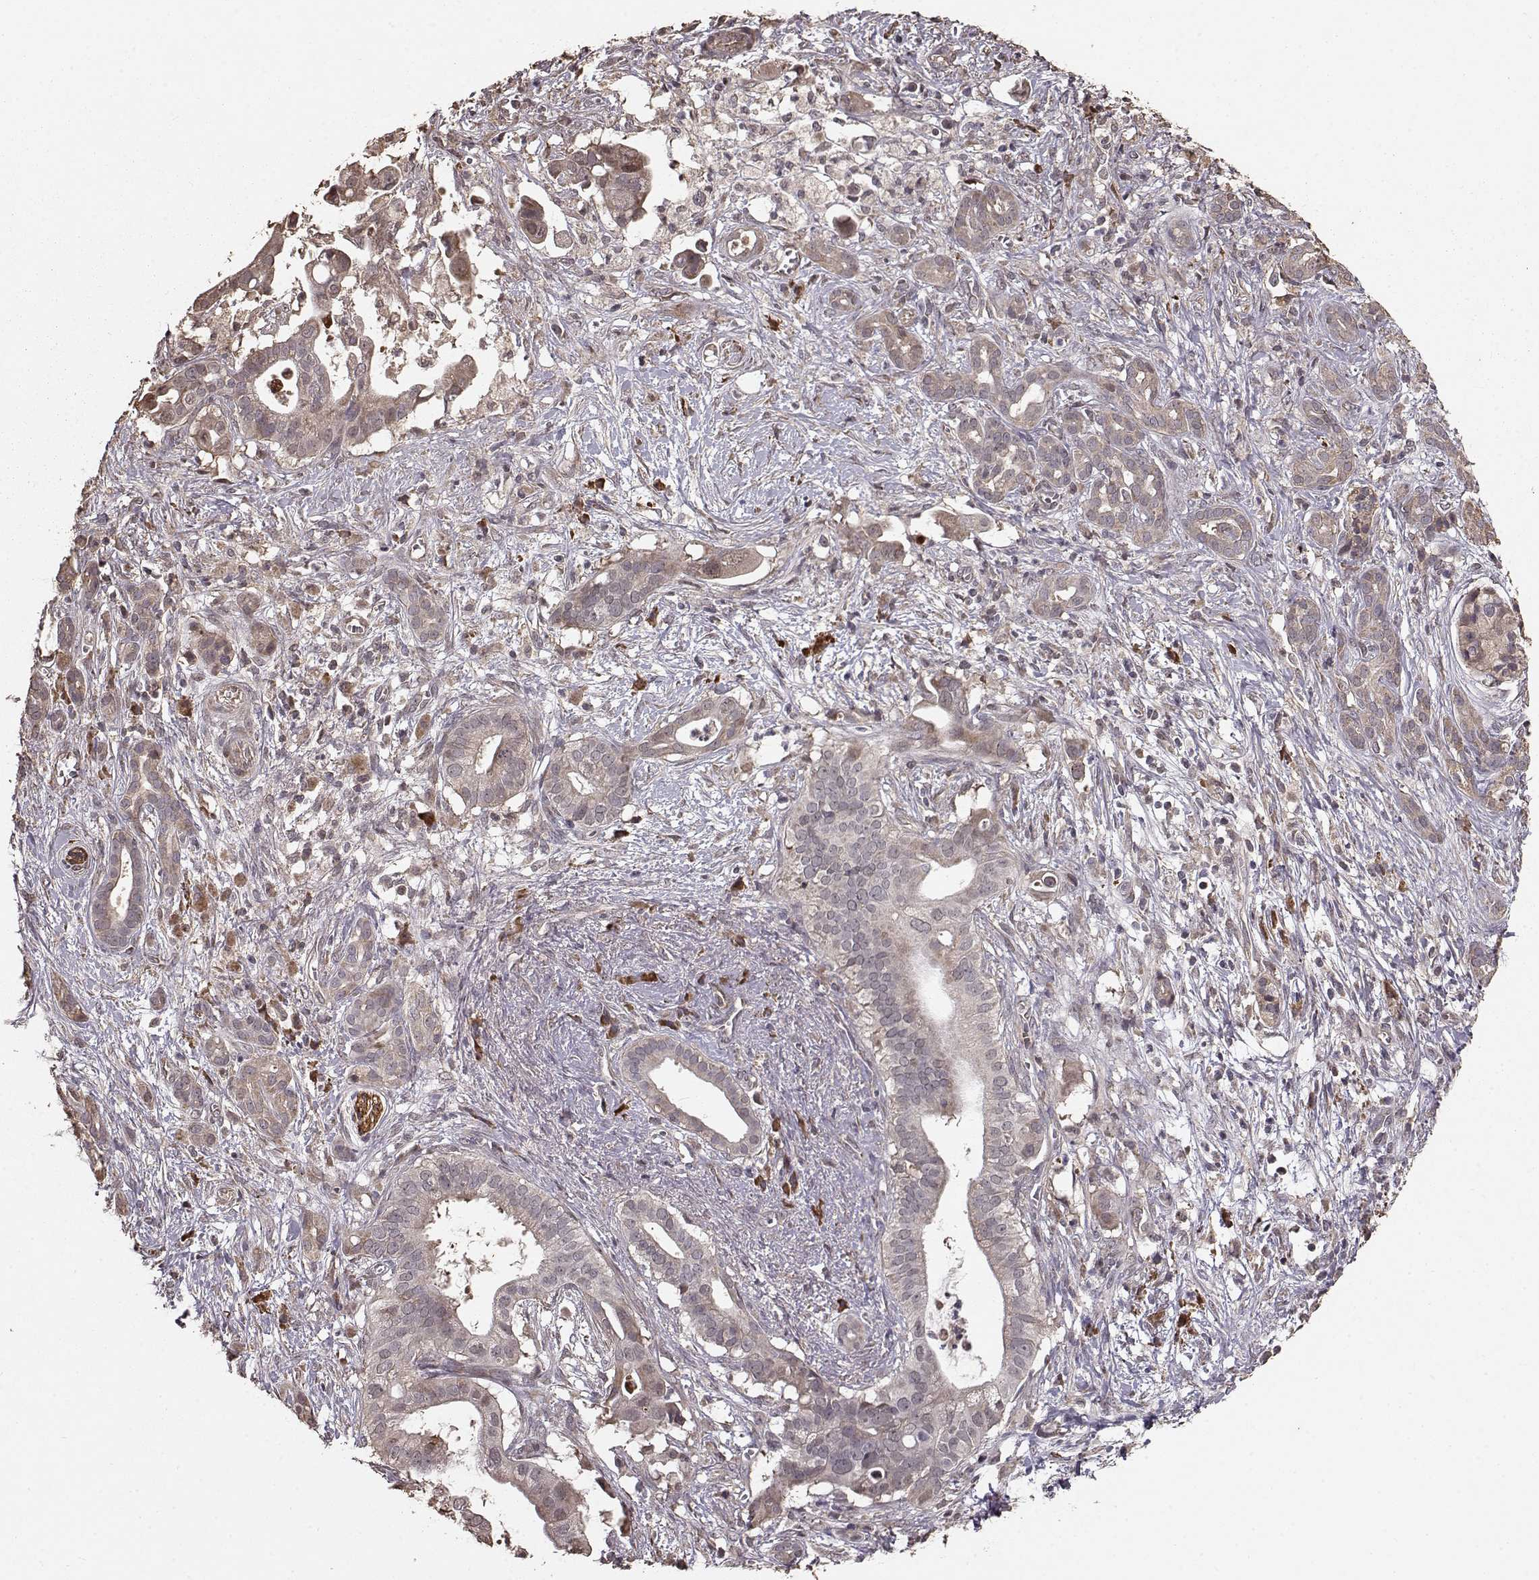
{"staining": {"intensity": "weak", "quantity": ">75%", "location": "cytoplasmic/membranous"}, "tissue": "pancreatic cancer", "cell_type": "Tumor cells", "image_type": "cancer", "snomed": [{"axis": "morphology", "description": "Adenocarcinoma, NOS"}, {"axis": "topography", "description": "Pancreas"}], "caption": "This is a photomicrograph of immunohistochemistry (IHC) staining of adenocarcinoma (pancreatic), which shows weak staining in the cytoplasmic/membranous of tumor cells.", "gene": "USP15", "patient": {"sex": "male", "age": 61}}